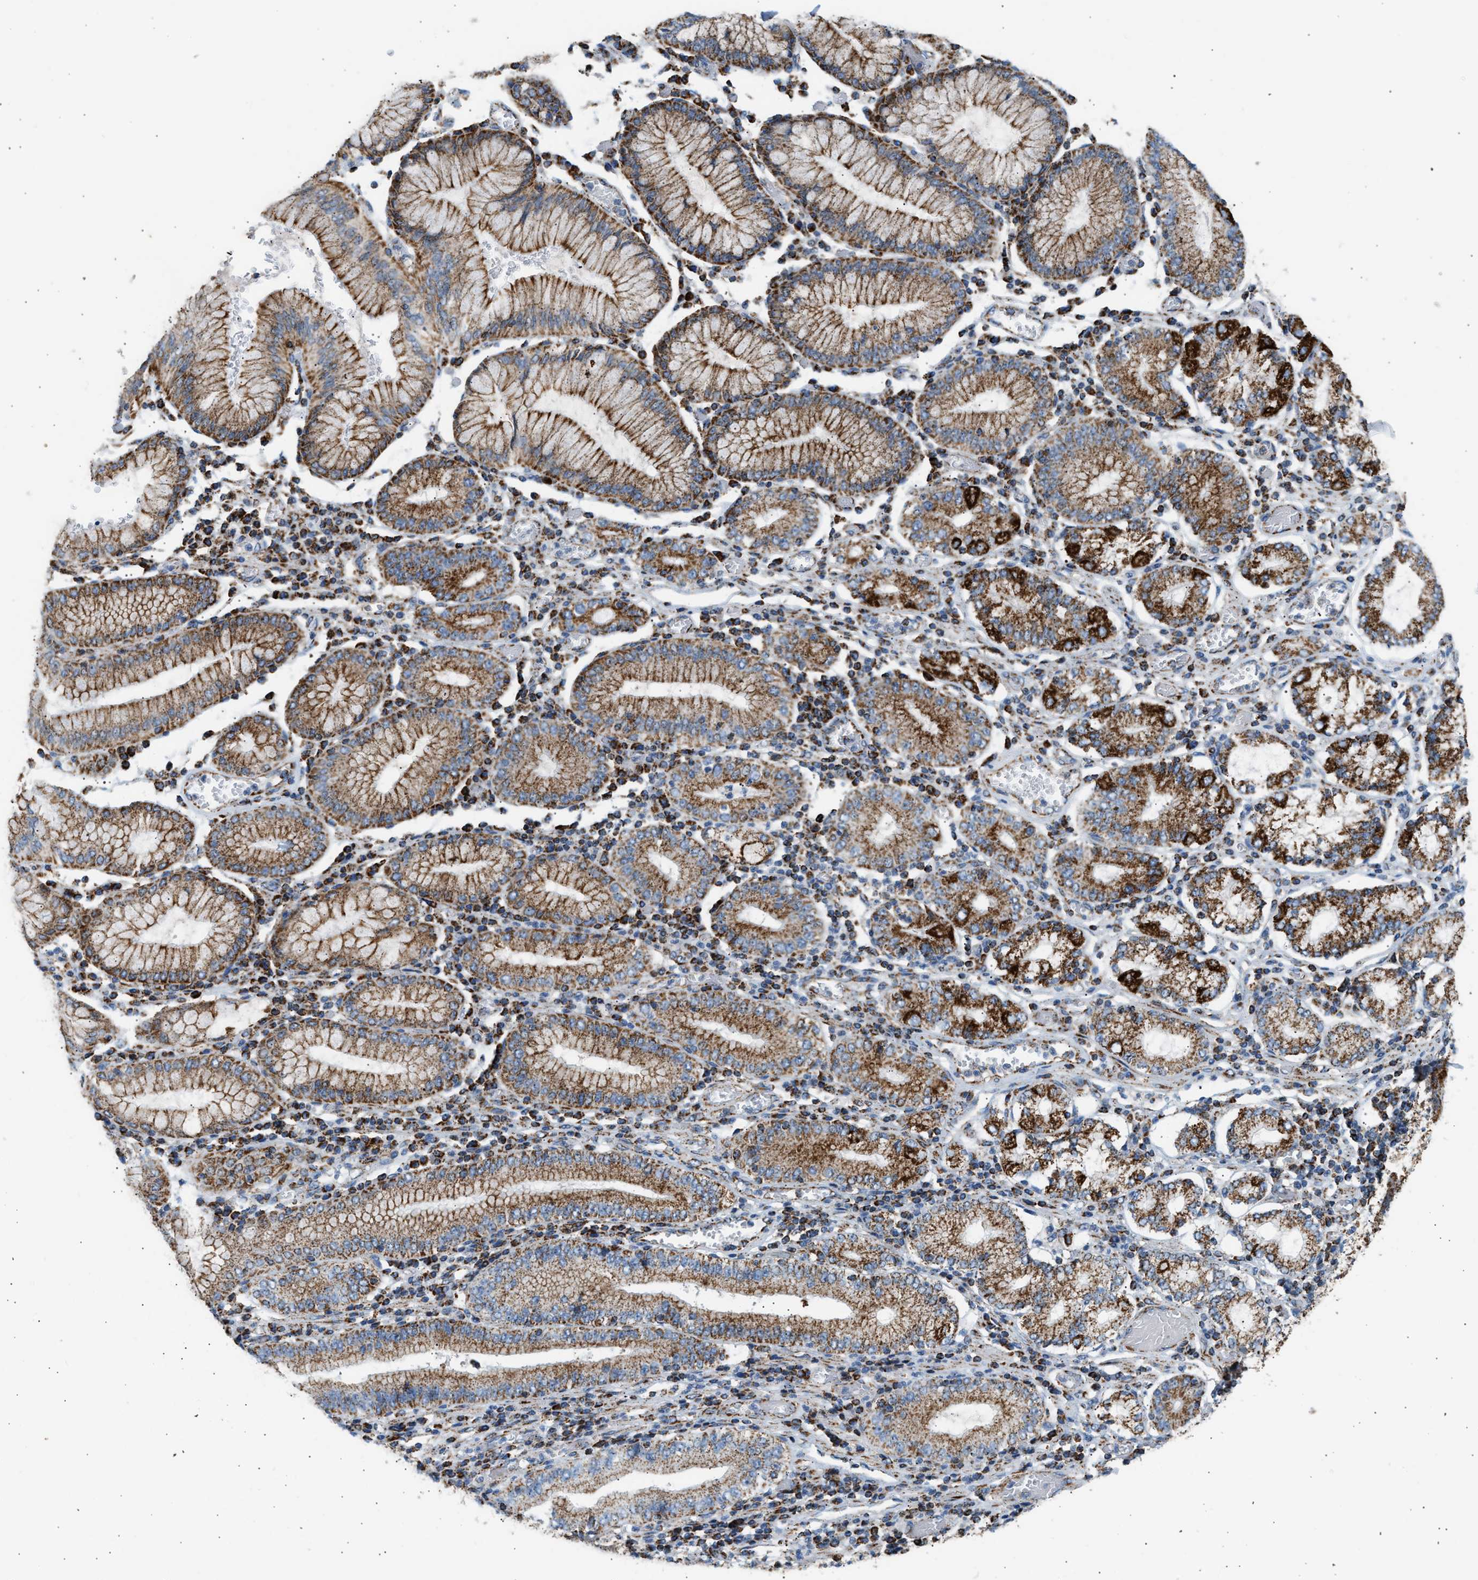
{"staining": {"intensity": "strong", "quantity": ">75%", "location": "cytoplasmic/membranous"}, "tissue": "stomach cancer", "cell_type": "Tumor cells", "image_type": "cancer", "snomed": [{"axis": "morphology", "description": "Adenocarcinoma, NOS"}, {"axis": "topography", "description": "Stomach"}], "caption": "There is high levels of strong cytoplasmic/membranous staining in tumor cells of stomach adenocarcinoma, as demonstrated by immunohistochemical staining (brown color).", "gene": "OGDH", "patient": {"sex": "female", "age": 73}}